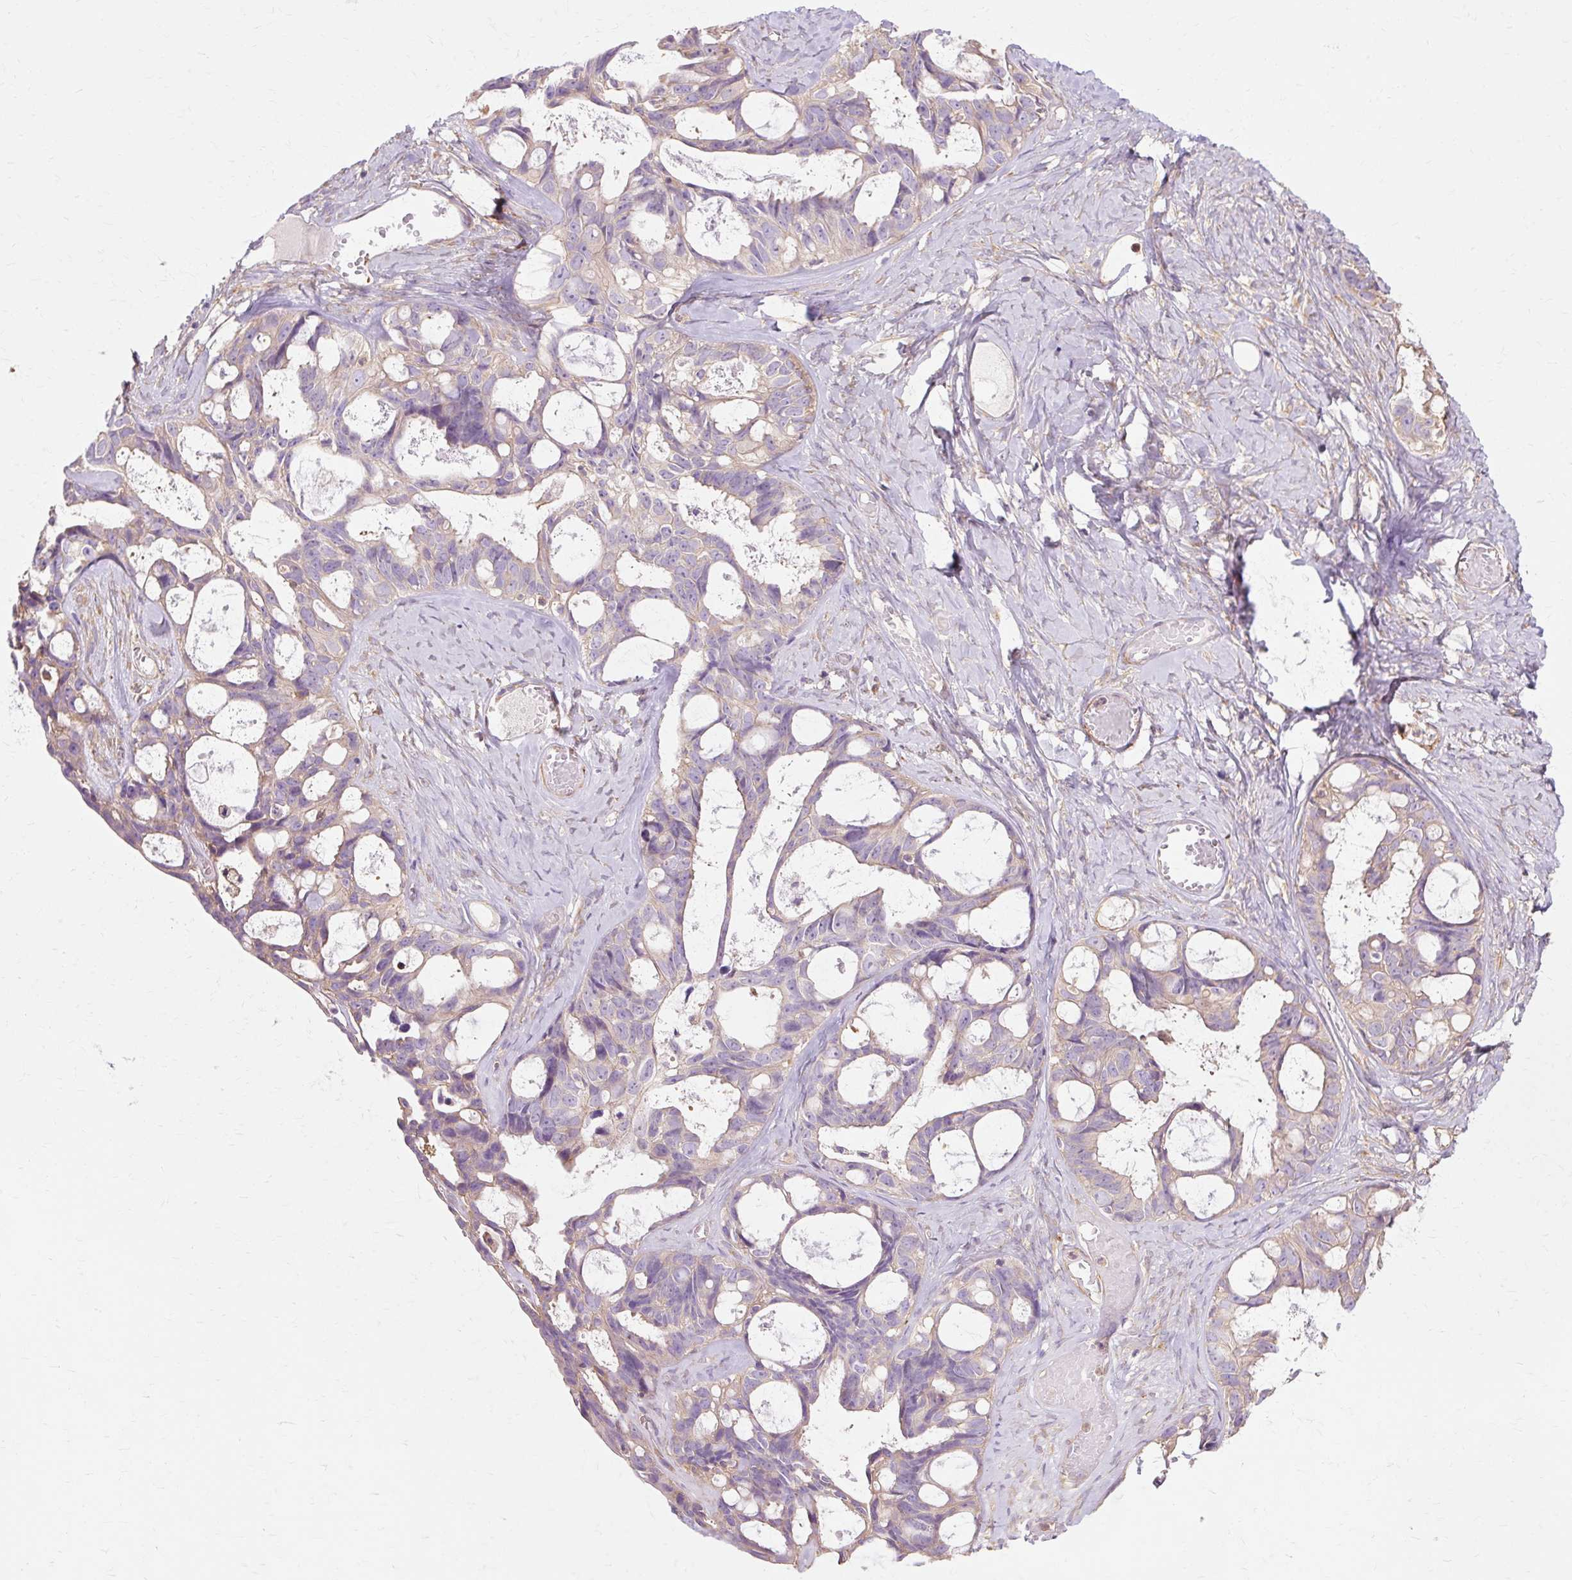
{"staining": {"intensity": "weak", "quantity": "<25%", "location": "cytoplasmic/membranous"}, "tissue": "ovarian cancer", "cell_type": "Tumor cells", "image_type": "cancer", "snomed": [{"axis": "morphology", "description": "Cystadenocarcinoma, serous, NOS"}, {"axis": "topography", "description": "Ovary"}], "caption": "High magnification brightfield microscopy of ovarian cancer stained with DAB (3,3'-diaminobenzidine) (brown) and counterstained with hematoxylin (blue): tumor cells show no significant positivity.", "gene": "TBC1D2B", "patient": {"sex": "female", "age": 69}}